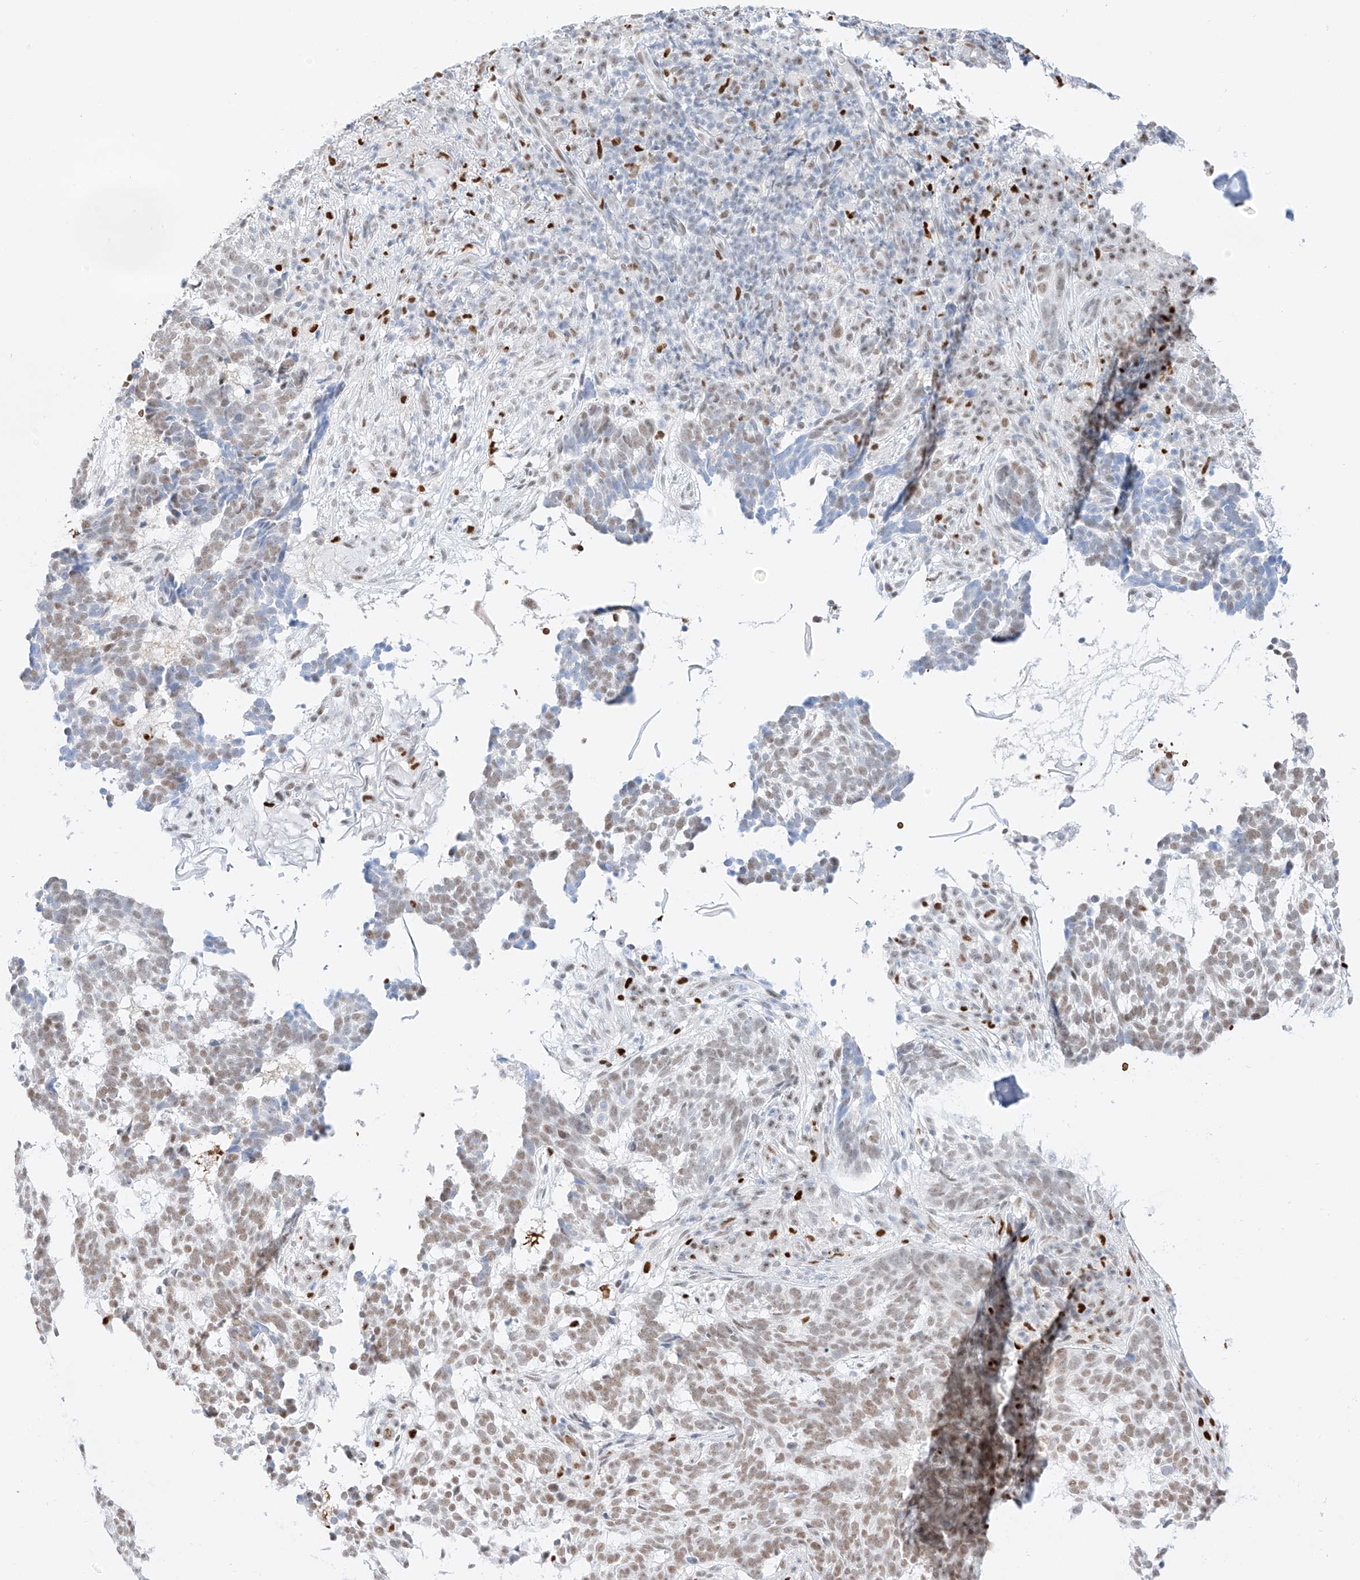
{"staining": {"intensity": "weak", "quantity": "25%-75%", "location": "nuclear"}, "tissue": "skin cancer", "cell_type": "Tumor cells", "image_type": "cancer", "snomed": [{"axis": "morphology", "description": "Basal cell carcinoma"}, {"axis": "topography", "description": "Skin"}], "caption": "Immunohistochemical staining of skin cancer exhibits low levels of weak nuclear expression in approximately 25%-75% of tumor cells.", "gene": "APIP", "patient": {"sex": "male", "age": 85}}